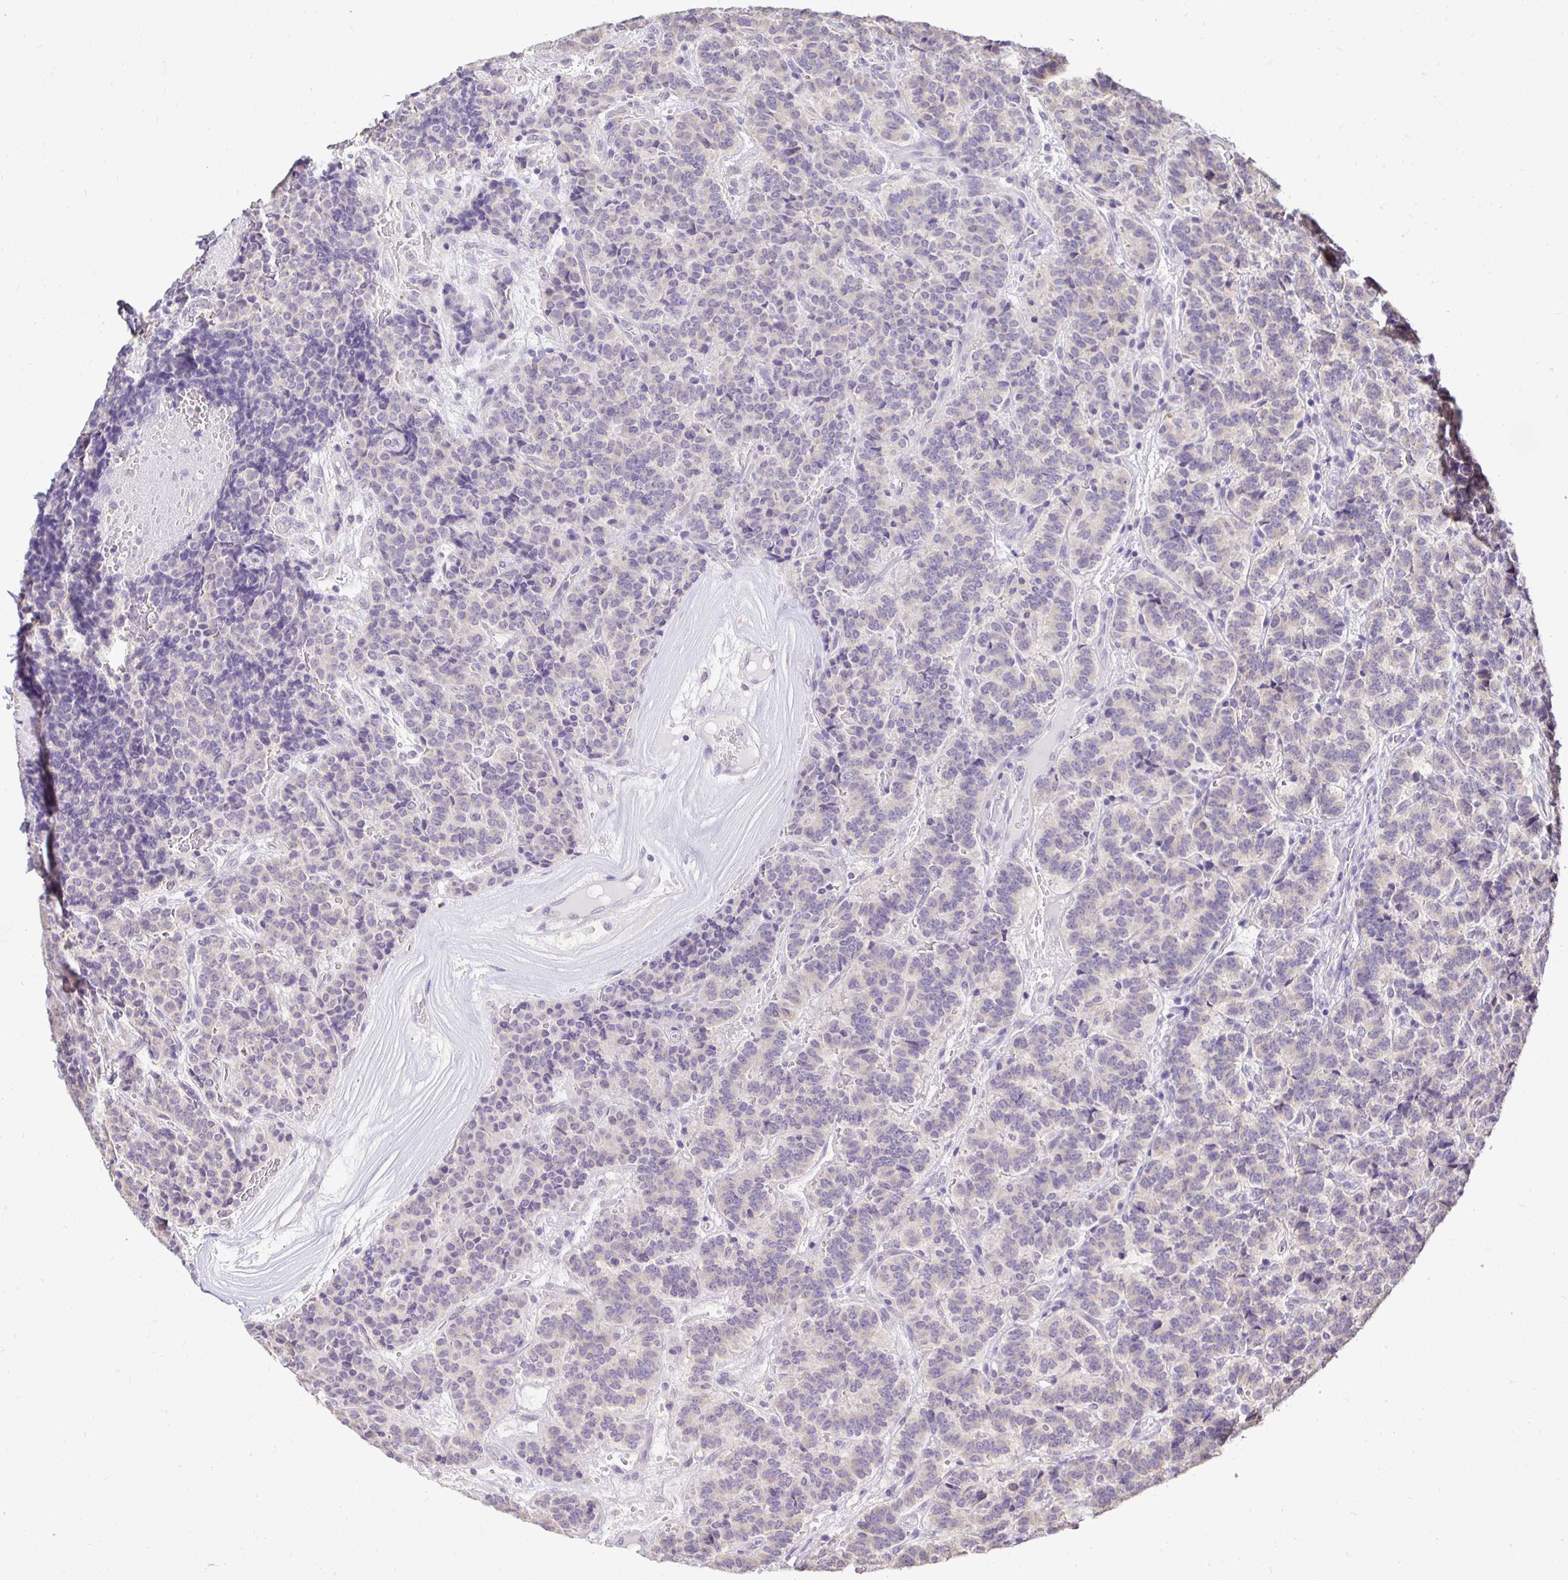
{"staining": {"intensity": "negative", "quantity": "none", "location": "none"}, "tissue": "carcinoid", "cell_type": "Tumor cells", "image_type": "cancer", "snomed": [{"axis": "morphology", "description": "Carcinoid, malignant, NOS"}, {"axis": "topography", "description": "Pancreas"}], "caption": "This micrograph is of malignant carcinoid stained with immunohistochemistry (IHC) to label a protein in brown with the nuclei are counter-stained blue. There is no positivity in tumor cells. (Stains: DAB (3,3'-diaminobenzidine) immunohistochemistry (IHC) with hematoxylin counter stain, Microscopy: brightfield microscopy at high magnification).", "gene": "RHEBL1", "patient": {"sex": "male", "age": 36}}